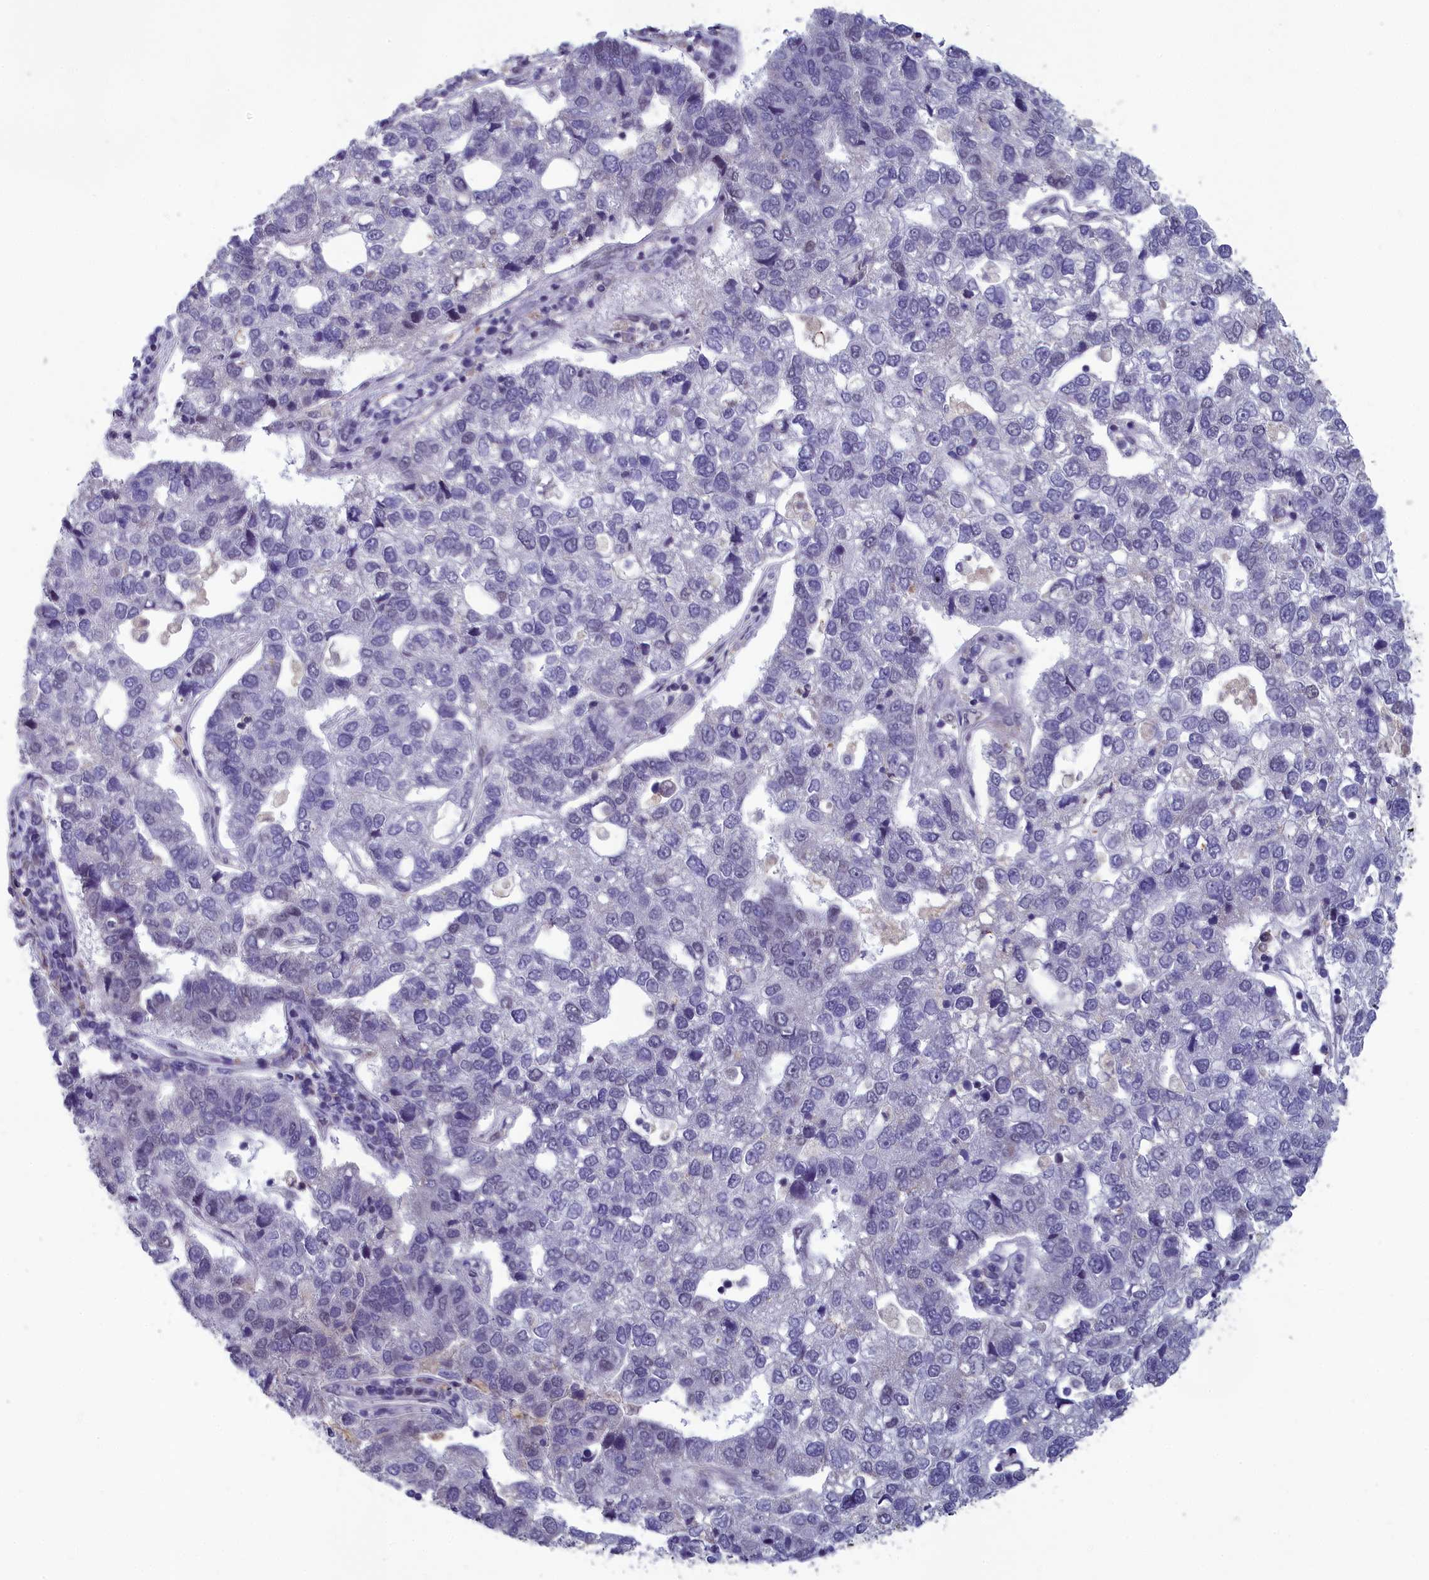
{"staining": {"intensity": "negative", "quantity": "none", "location": "none"}, "tissue": "pancreatic cancer", "cell_type": "Tumor cells", "image_type": "cancer", "snomed": [{"axis": "morphology", "description": "Adenocarcinoma, NOS"}, {"axis": "topography", "description": "Pancreas"}], "caption": "The immunohistochemistry histopathology image has no significant staining in tumor cells of pancreatic cancer tissue. (DAB immunohistochemistry visualized using brightfield microscopy, high magnification).", "gene": "MT-CO3", "patient": {"sex": "female", "age": 61}}